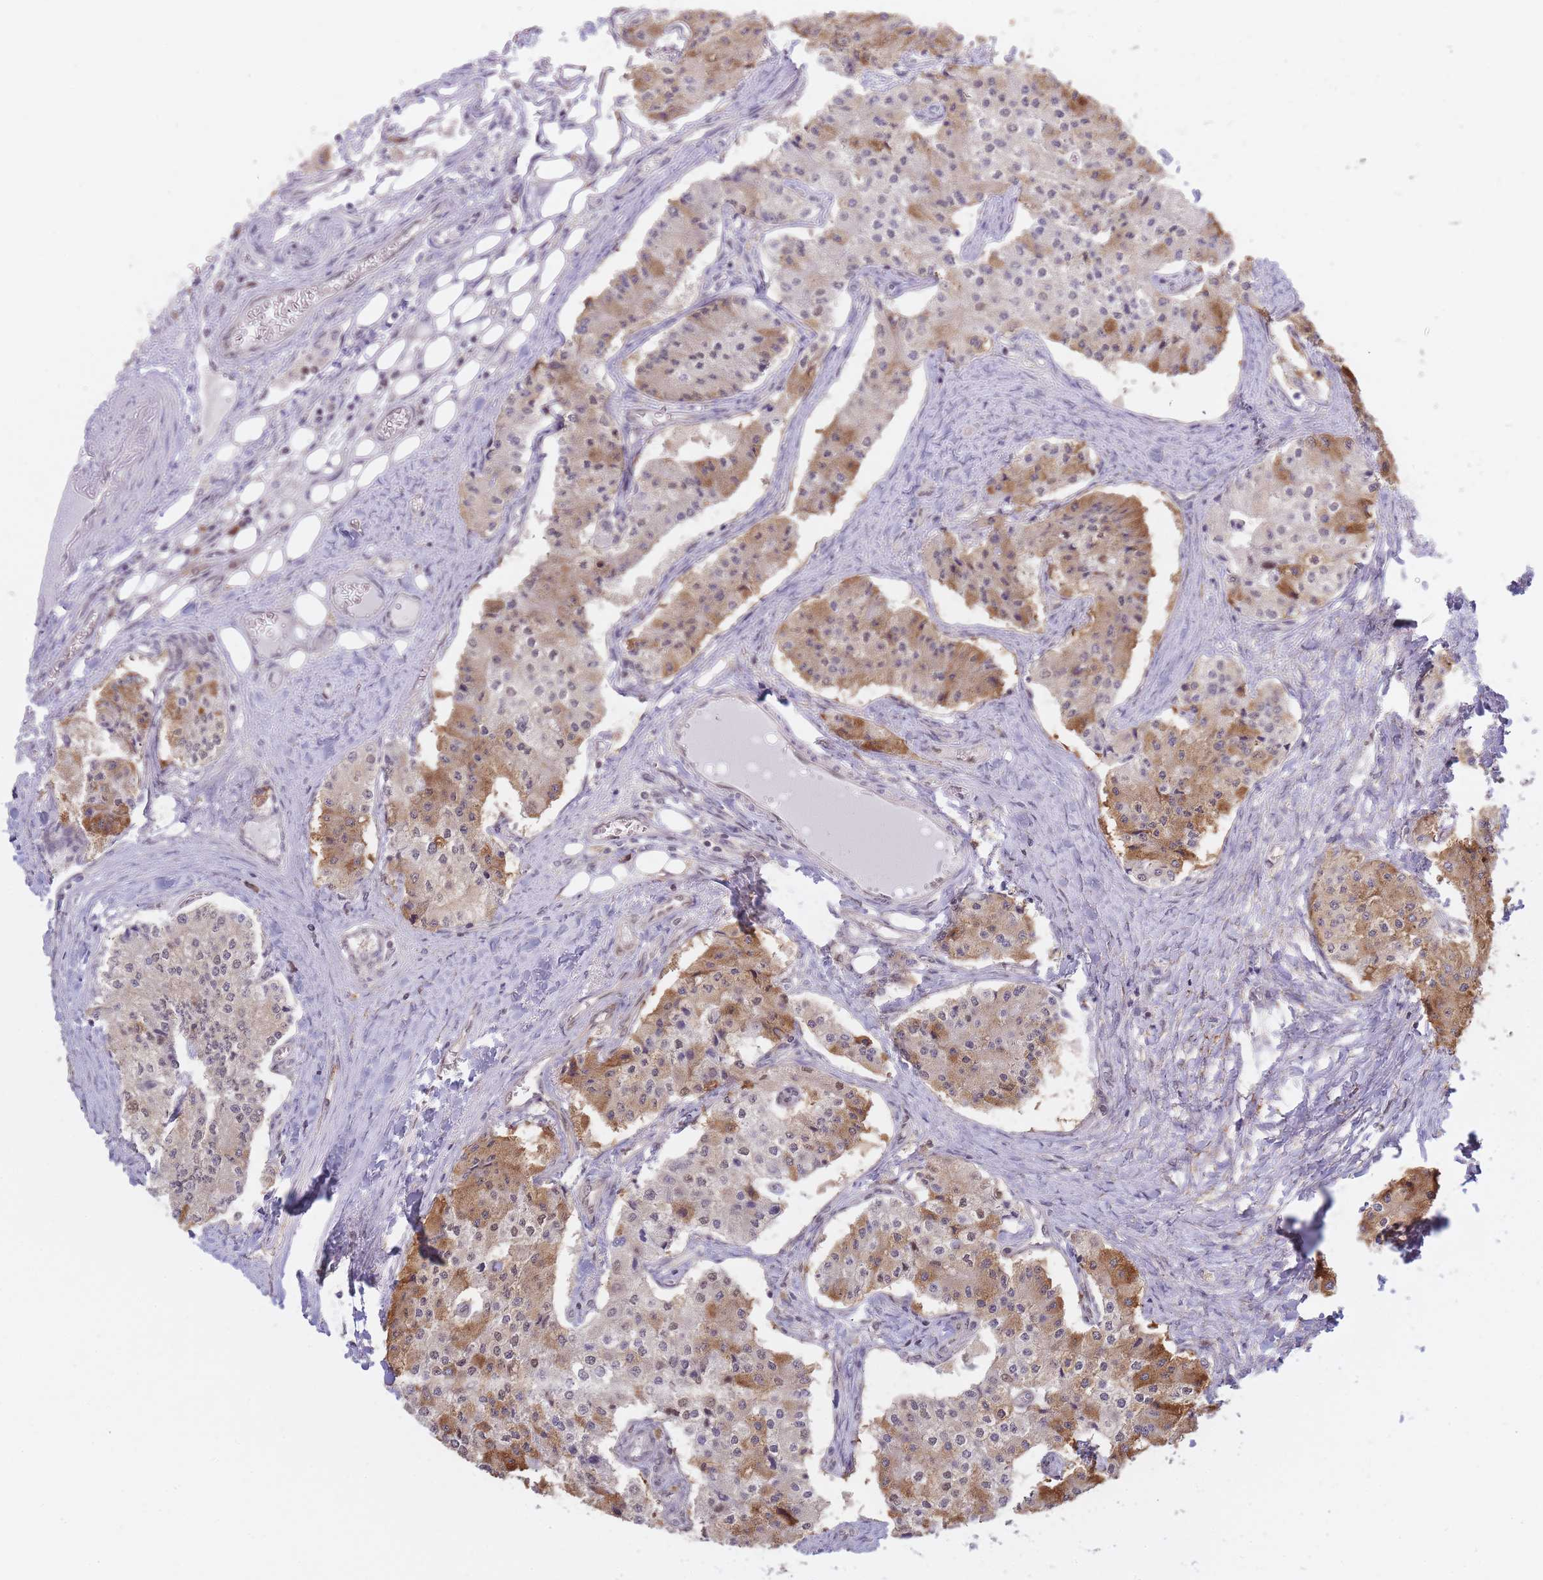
{"staining": {"intensity": "moderate", "quantity": "25%-75%", "location": "cytoplasmic/membranous"}, "tissue": "carcinoid", "cell_type": "Tumor cells", "image_type": "cancer", "snomed": [{"axis": "morphology", "description": "Carcinoid, malignant, NOS"}, {"axis": "topography", "description": "Colon"}], "caption": "Carcinoid (malignant) stained with a protein marker shows moderate staining in tumor cells.", "gene": "NSFL1C", "patient": {"sex": "female", "age": 52}}